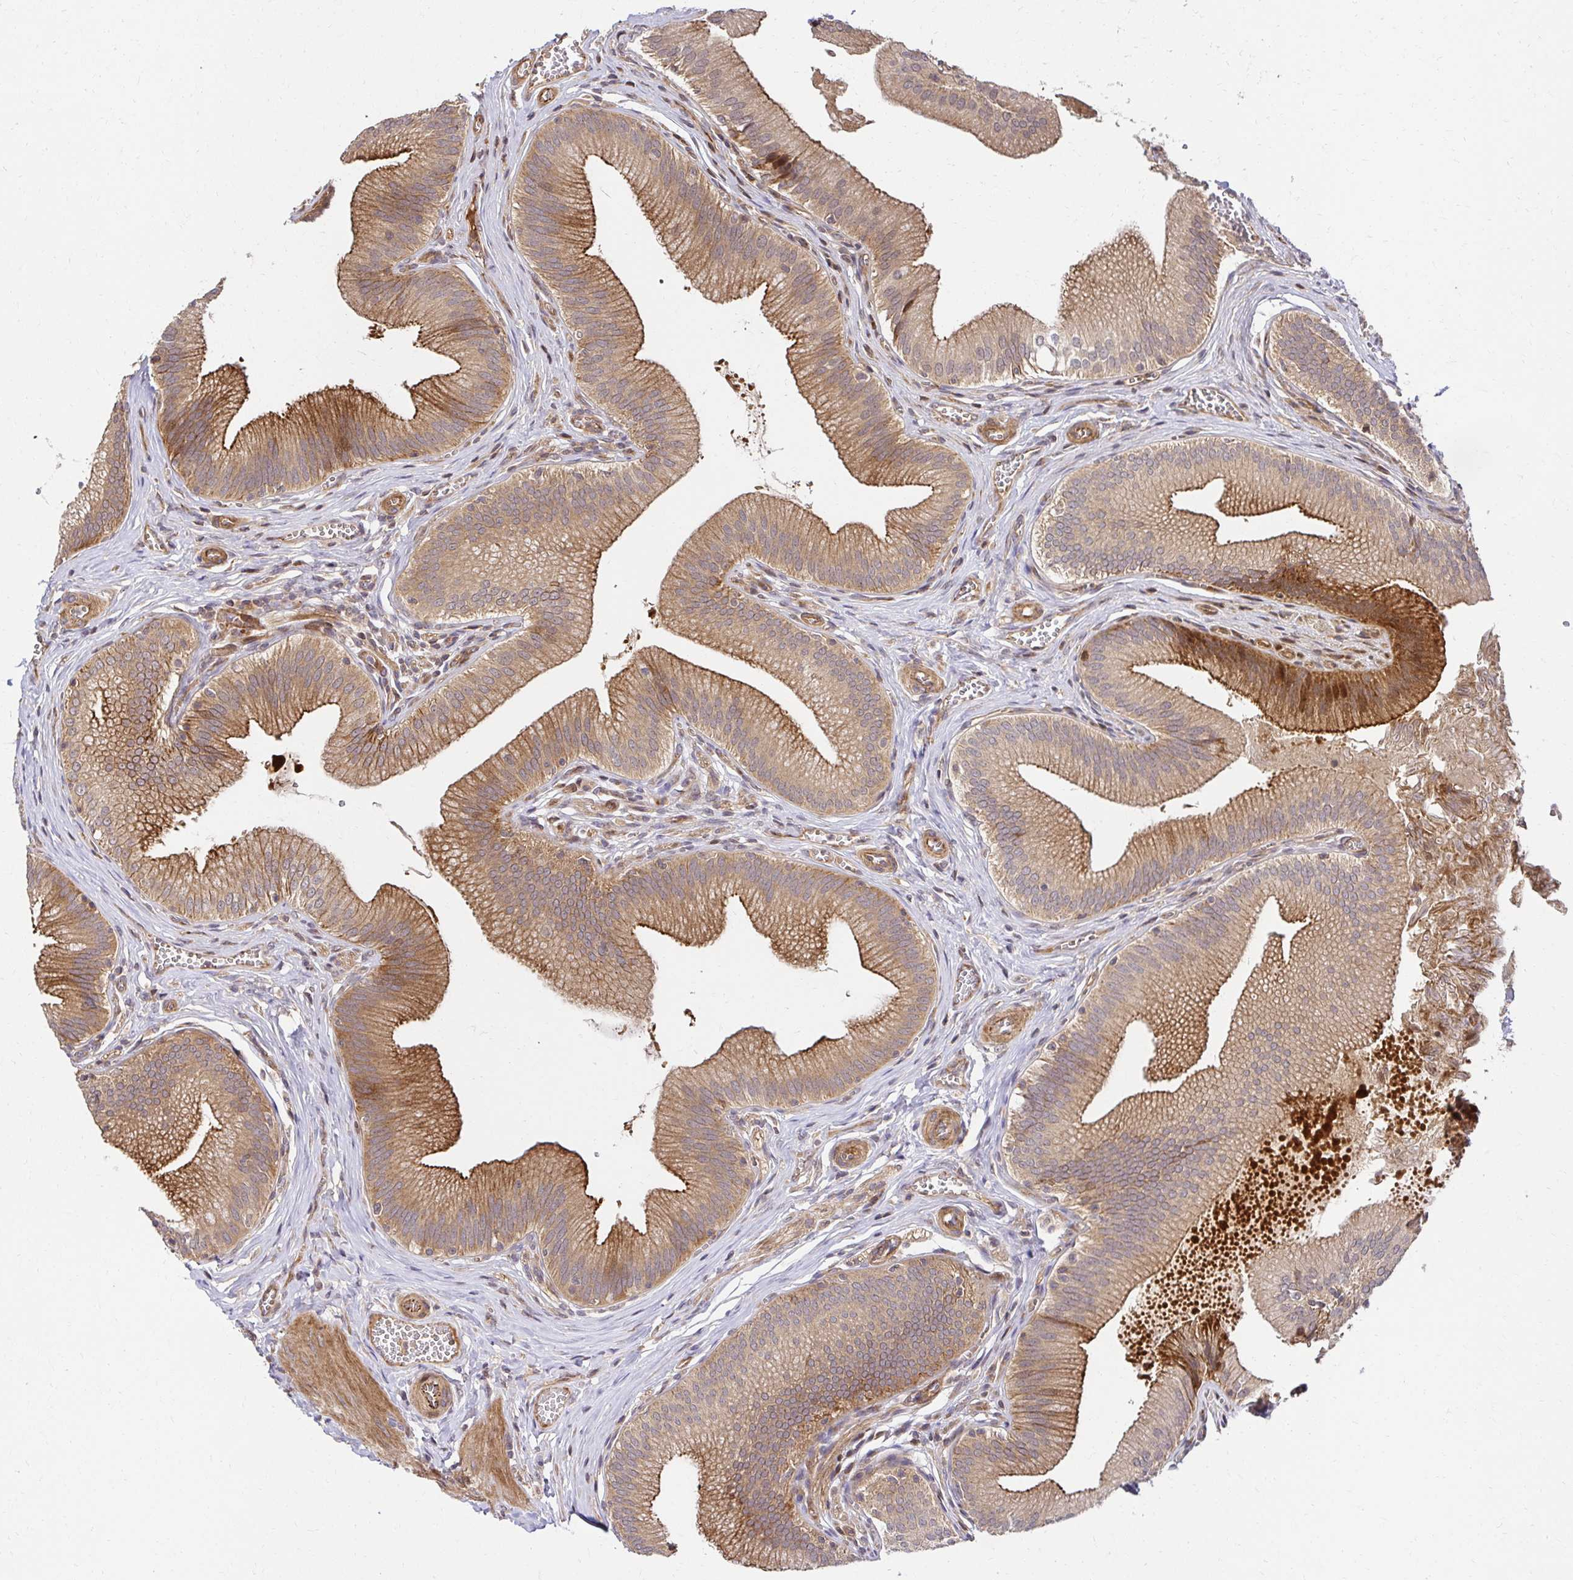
{"staining": {"intensity": "moderate", "quantity": ">75%", "location": "cytoplasmic/membranous"}, "tissue": "gallbladder", "cell_type": "Glandular cells", "image_type": "normal", "snomed": [{"axis": "morphology", "description": "Normal tissue, NOS"}, {"axis": "topography", "description": "Gallbladder"}], "caption": "Immunohistochemical staining of benign gallbladder reveals medium levels of moderate cytoplasmic/membranous staining in about >75% of glandular cells.", "gene": "PSMA4", "patient": {"sex": "male", "age": 17}}